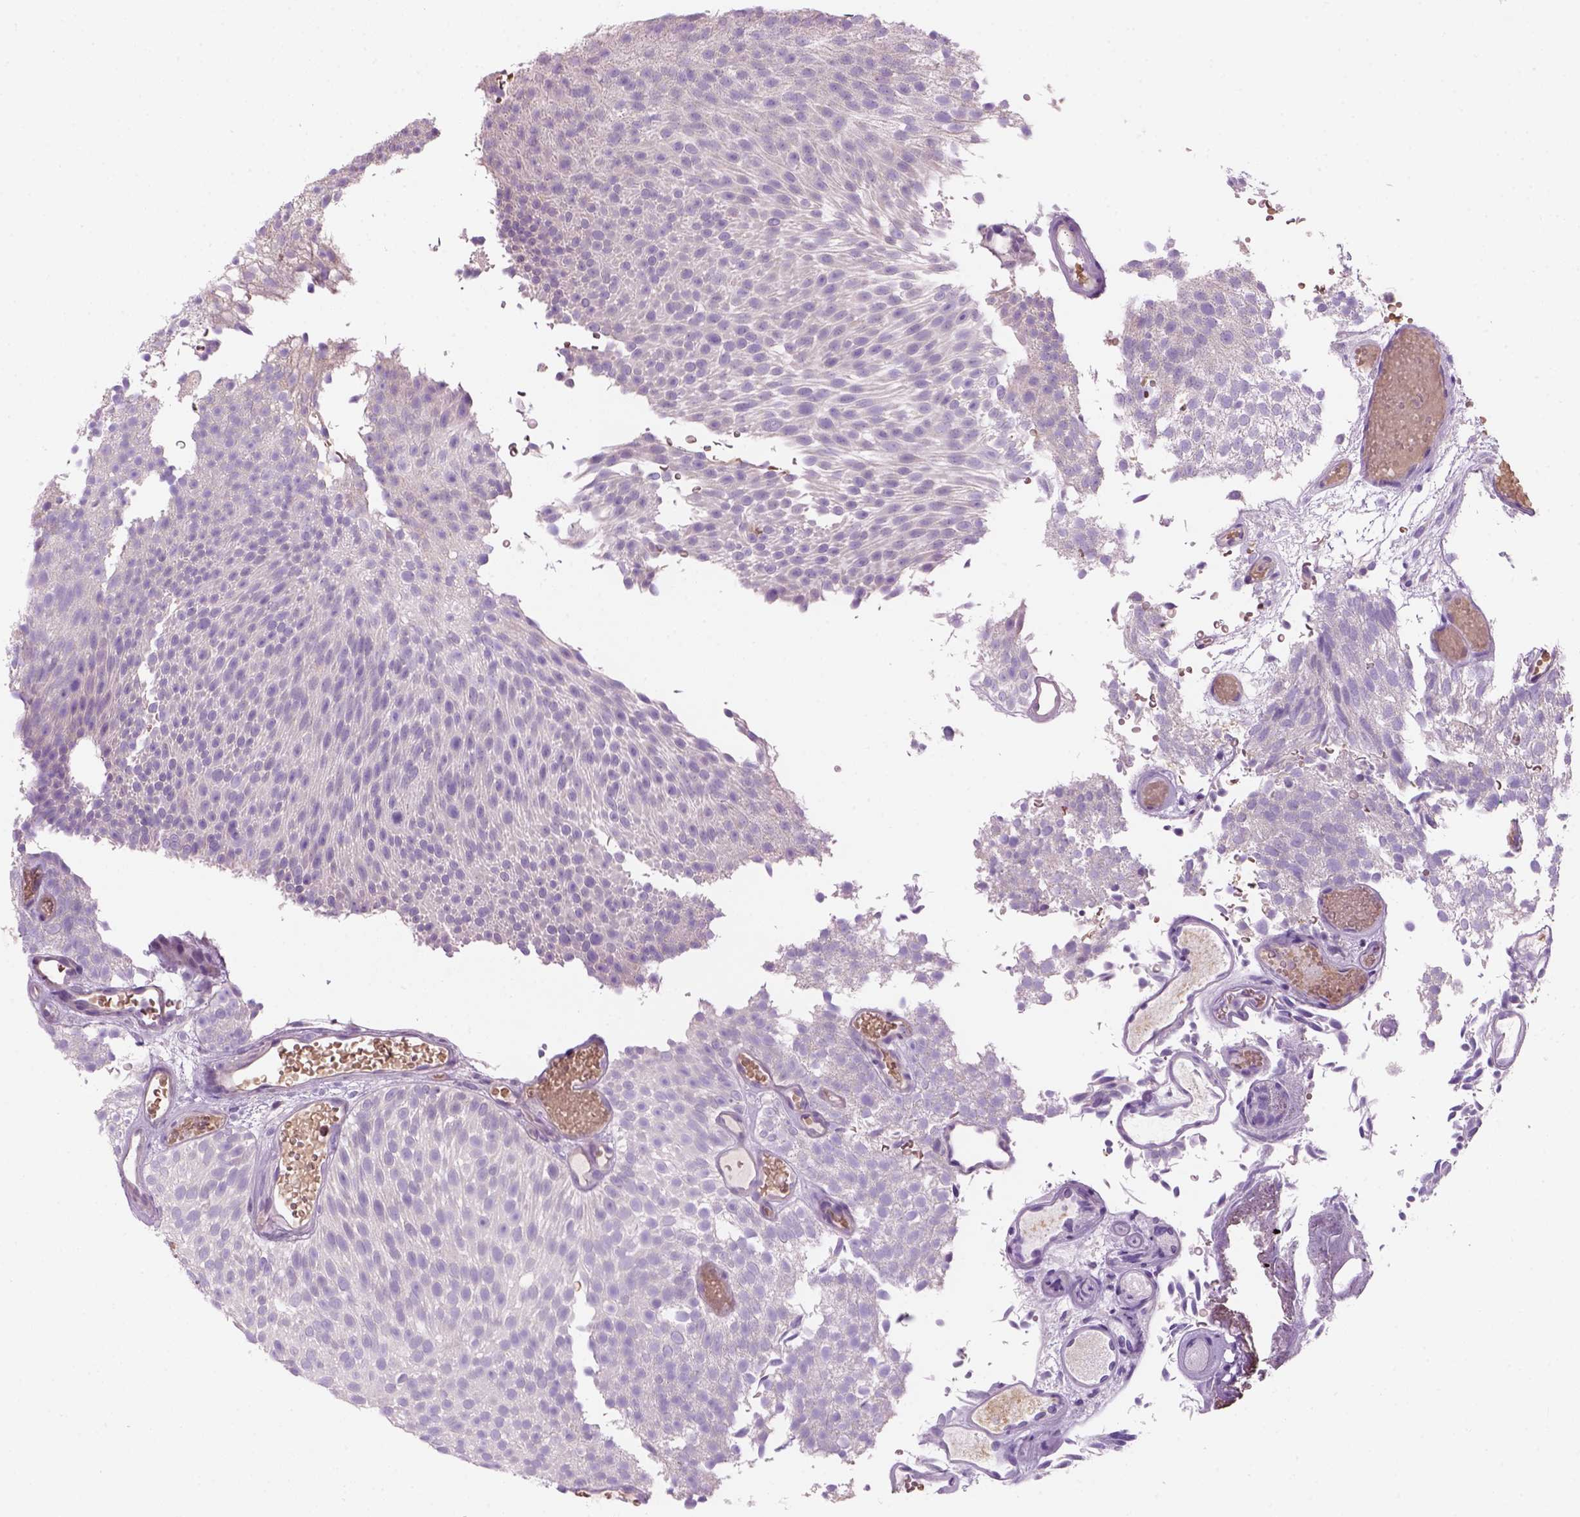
{"staining": {"intensity": "negative", "quantity": "none", "location": "none"}, "tissue": "urothelial cancer", "cell_type": "Tumor cells", "image_type": "cancer", "snomed": [{"axis": "morphology", "description": "Urothelial carcinoma, Low grade"}, {"axis": "topography", "description": "Urinary bladder"}], "caption": "Immunohistochemical staining of human low-grade urothelial carcinoma demonstrates no significant positivity in tumor cells.", "gene": "CD84", "patient": {"sex": "male", "age": 78}}